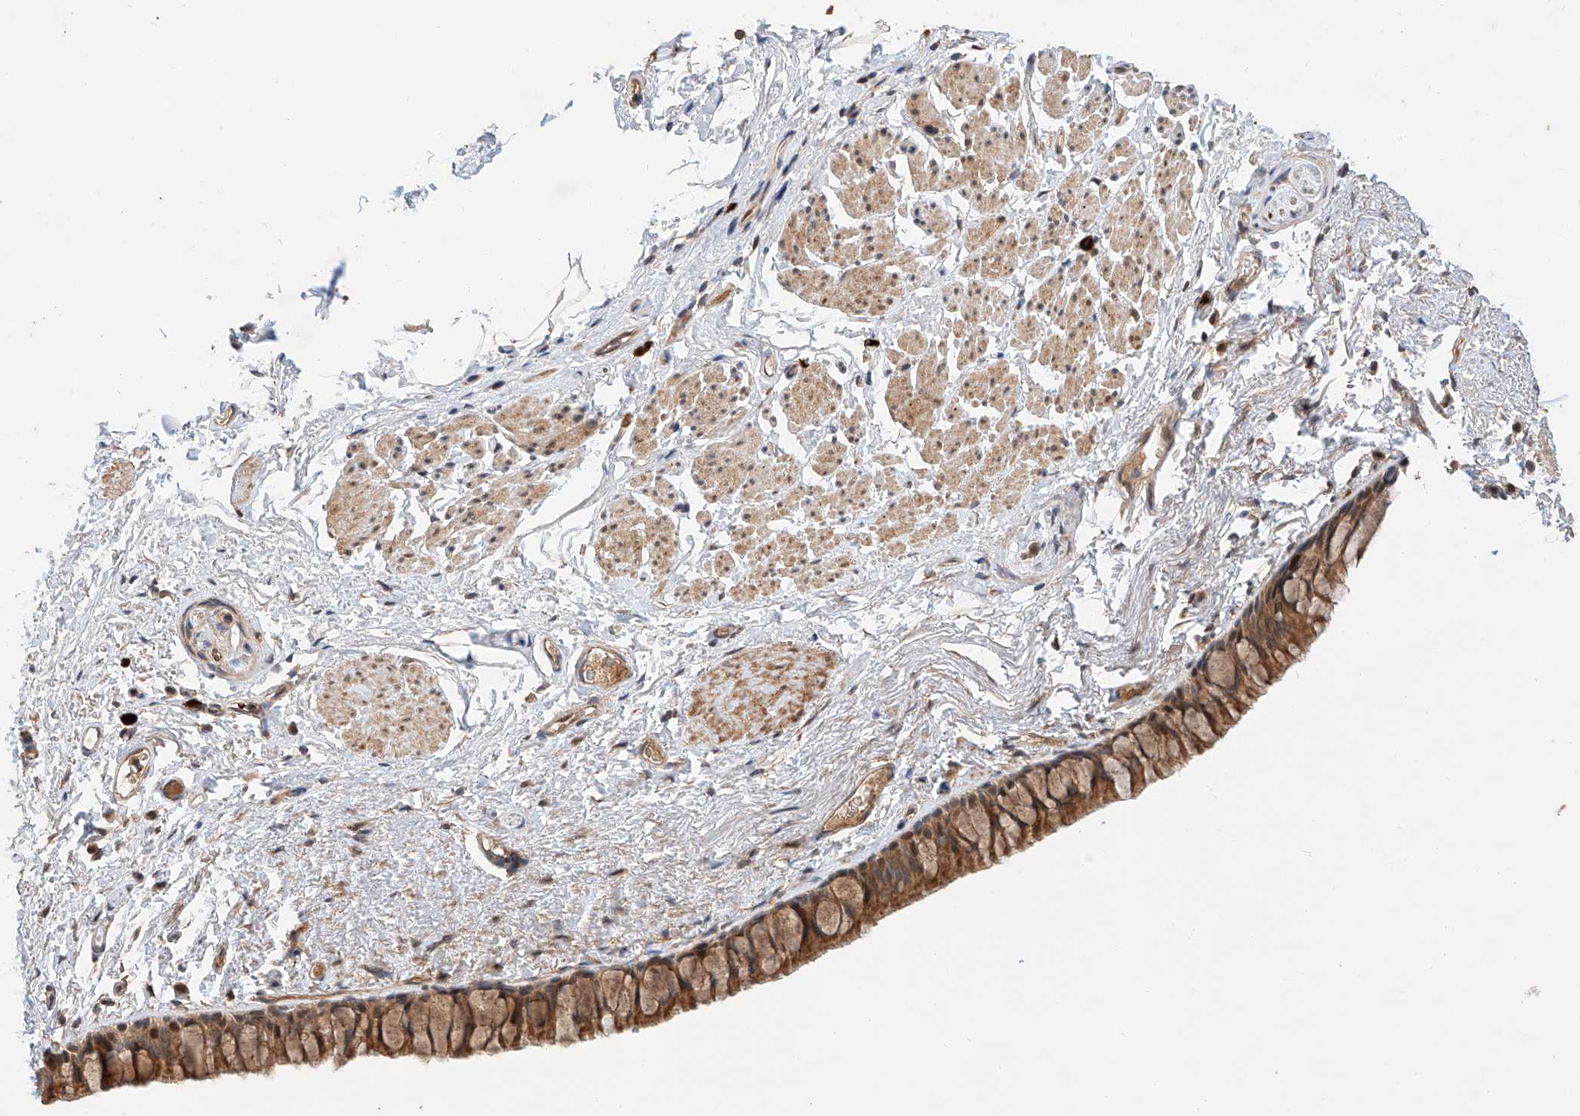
{"staining": {"intensity": "moderate", "quantity": ">75%", "location": "cytoplasmic/membranous"}, "tissue": "bronchus", "cell_type": "Respiratory epithelial cells", "image_type": "normal", "snomed": [{"axis": "morphology", "description": "Normal tissue, NOS"}, {"axis": "topography", "description": "Cartilage tissue"}, {"axis": "topography", "description": "Bronchus"}], "caption": "Human bronchus stained with a brown dye shows moderate cytoplasmic/membranous positive positivity in approximately >75% of respiratory epithelial cells.", "gene": "RAB23", "patient": {"sex": "female", "age": 73}}